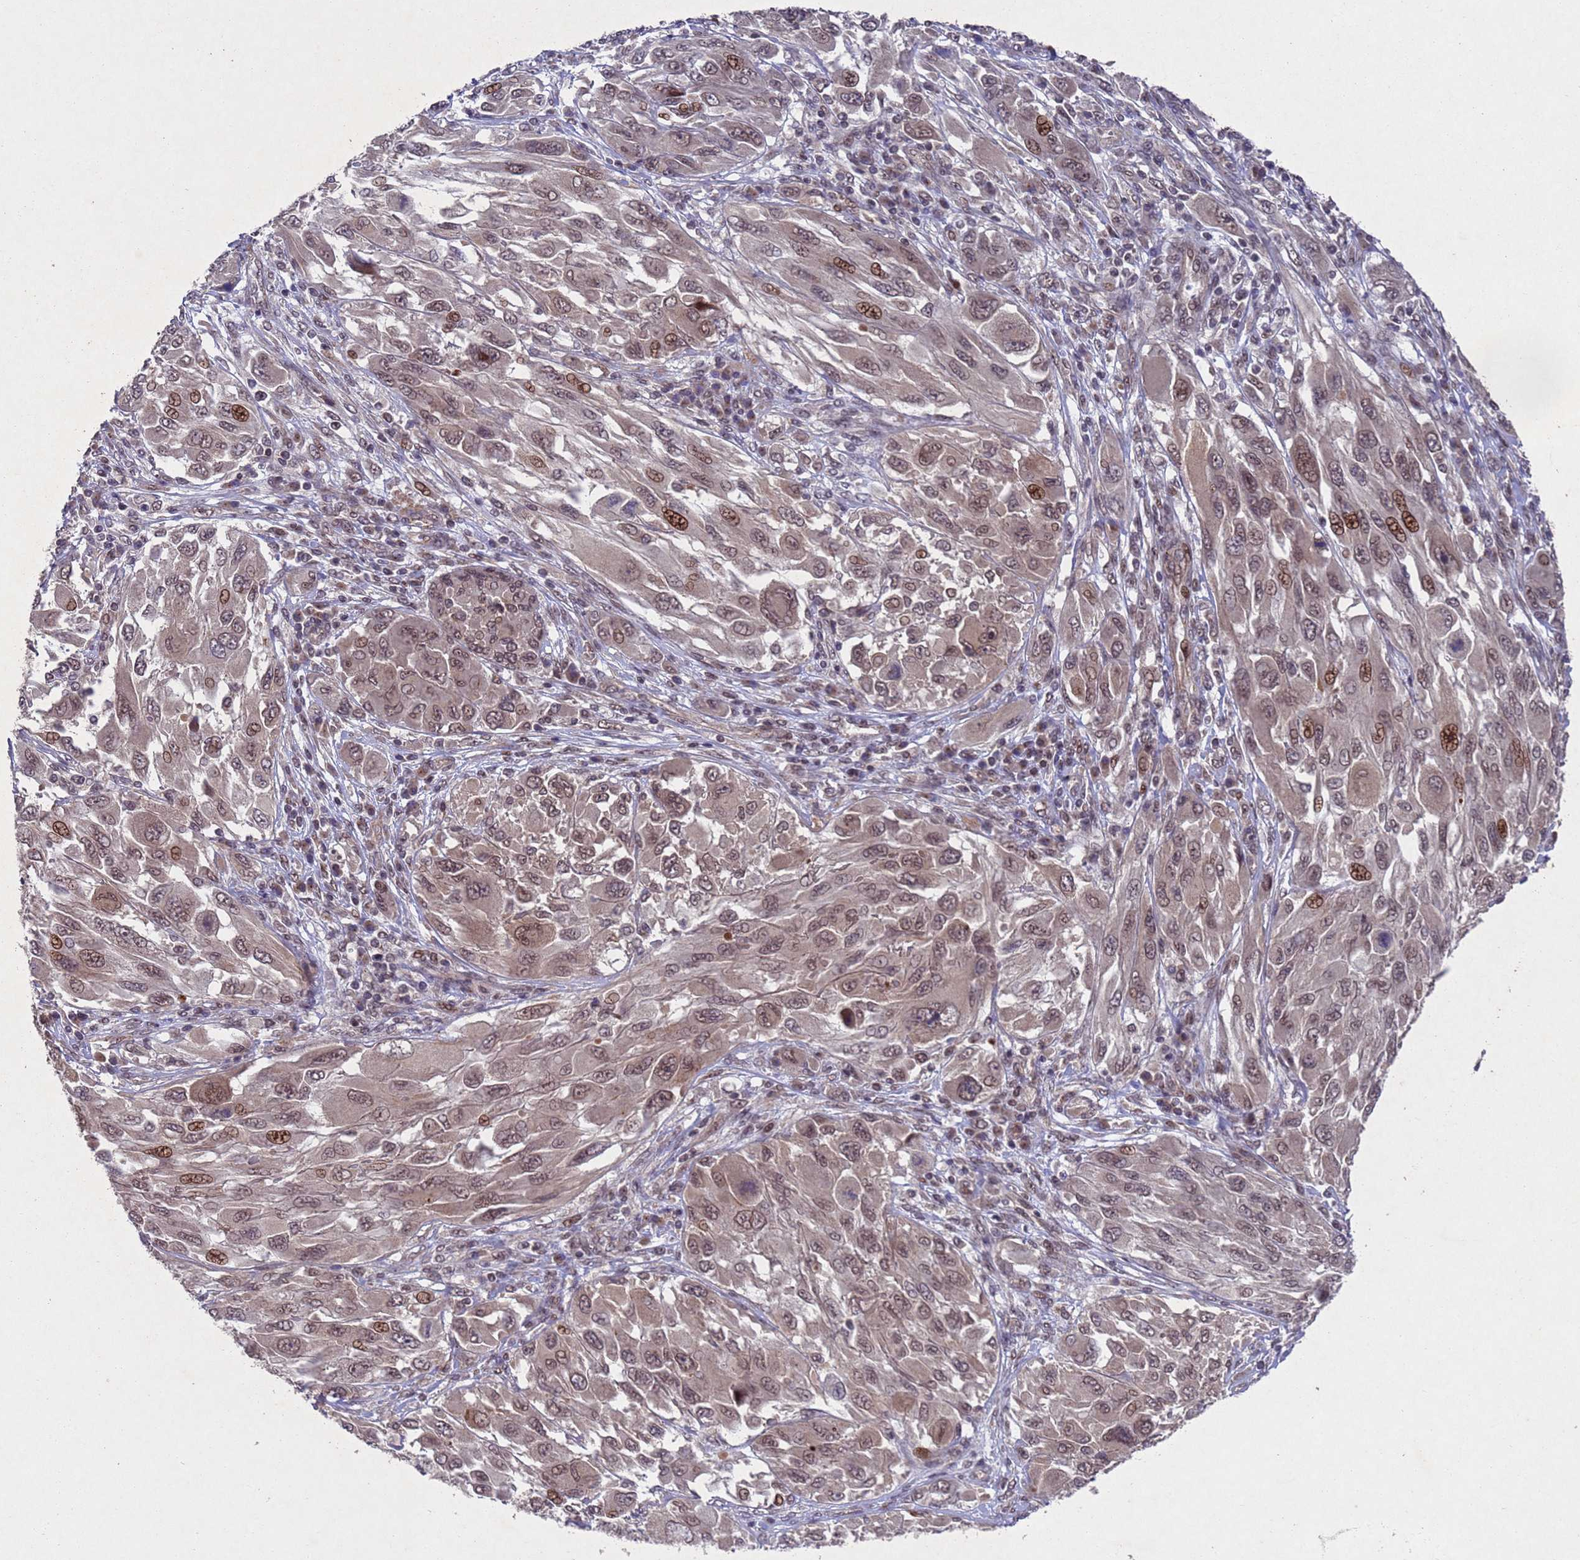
{"staining": {"intensity": "moderate", "quantity": ">75%", "location": "nuclear"}, "tissue": "melanoma", "cell_type": "Tumor cells", "image_type": "cancer", "snomed": [{"axis": "morphology", "description": "Malignant melanoma, NOS"}, {"axis": "topography", "description": "Skin"}], "caption": "Moderate nuclear expression for a protein is appreciated in about >75% of tumor cells of melanoma using IHC.", "gene": "TBK1", "patient": {"sex": "female", "age": 91}}